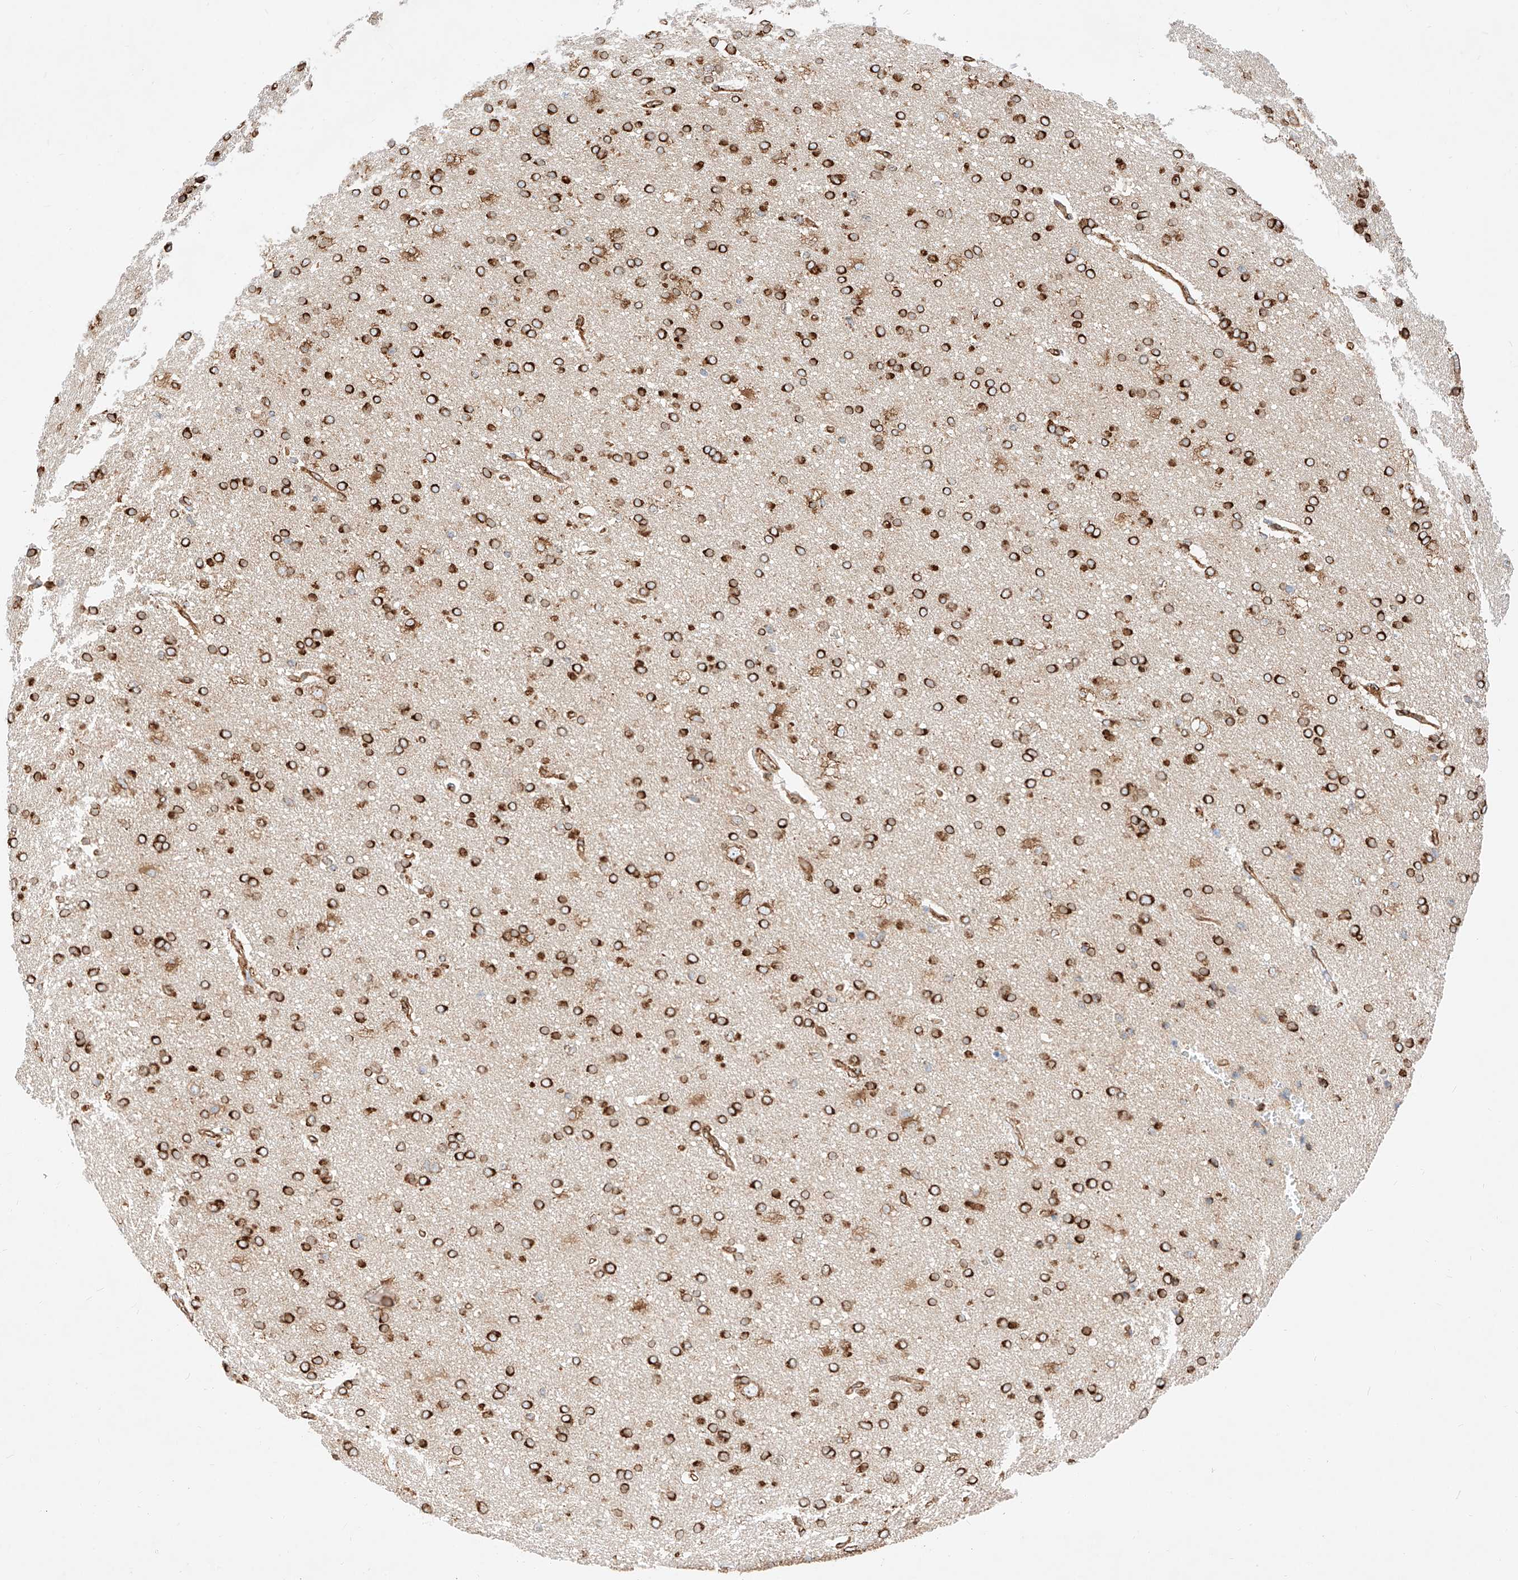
{"staining": {"intensity": "strong", "quantity": ">75%", "location": "cytoplasmic/membranous"}, "tissue": "cerebral cortex", "cell_type": "Endothelial cells", "image_type": "normal", "snomed": [{"axis": "morphology", "description": "Normal tissue, NOS"}, {"axis": "topography", "description": "Cerebral cortex"}], "caption": "Immunohistochemistry (IHC) photomicrograph of benign human cerebral cortex stained for a protein (brown), which shows high levels of strong cytoplasmic/membranous positivity in about >75% of endothelial cells.", "gene": "CSGALNACT2", "patient": {"sex": "male", "age": 62}}